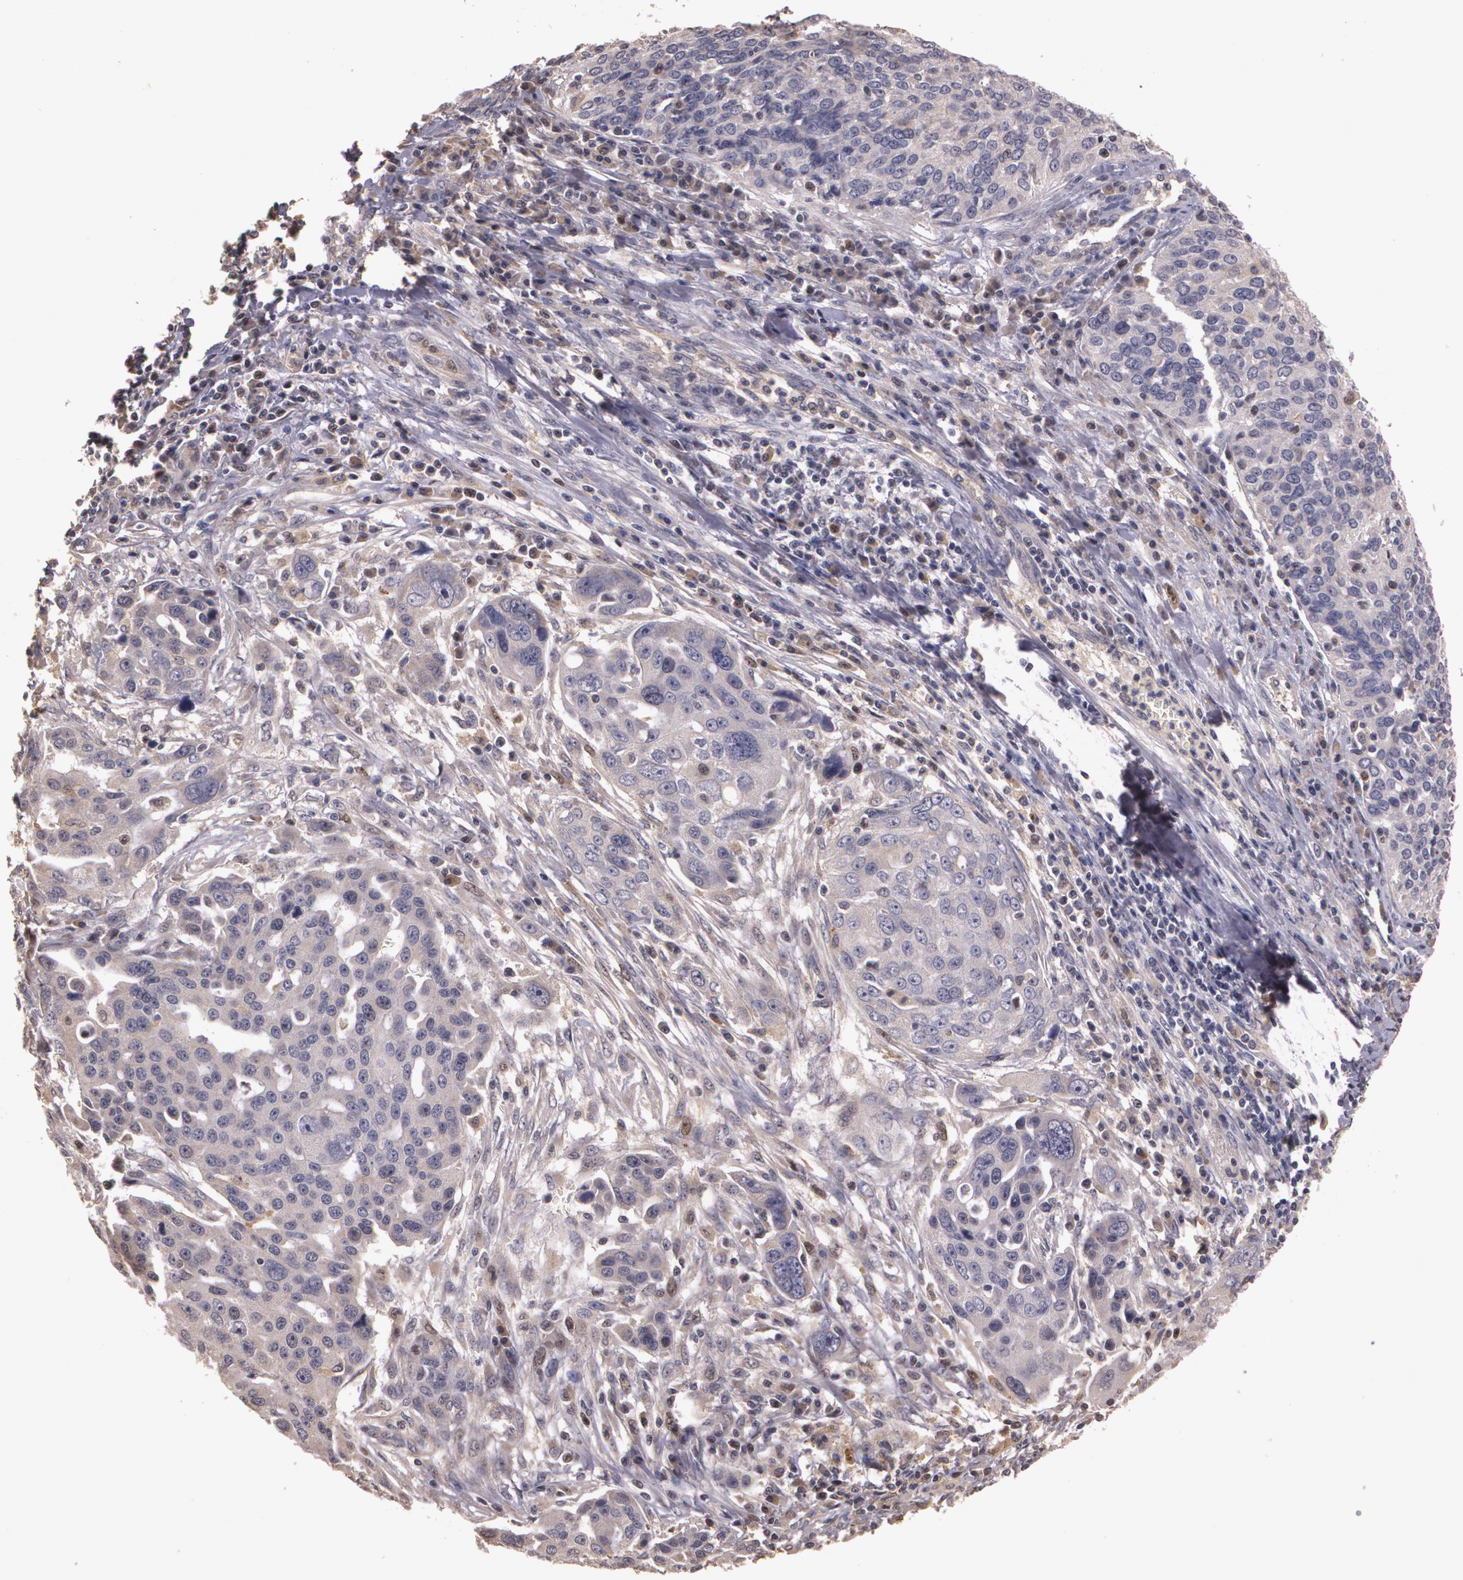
{"staining": {"intensity": "weak", "quantity": "<25%", "location": "nuclear"}, "tissue": "ovarian cancer", "cell_type": "Tumor cells", "image_type": "cancer", "snomed": [{"axis": "morphology", "description": "Carcinoma, endometroid"}, {"axis": "topography", "description": "Ovary"}], "caption": "This is a micrograph of immunohistochemistry (IHC) staining of ovarian endometroid carcinoma, which shows no positivity in tumor cells.", "gene": "BRCA1", "patient": {"sex": "female", "age": 75}}